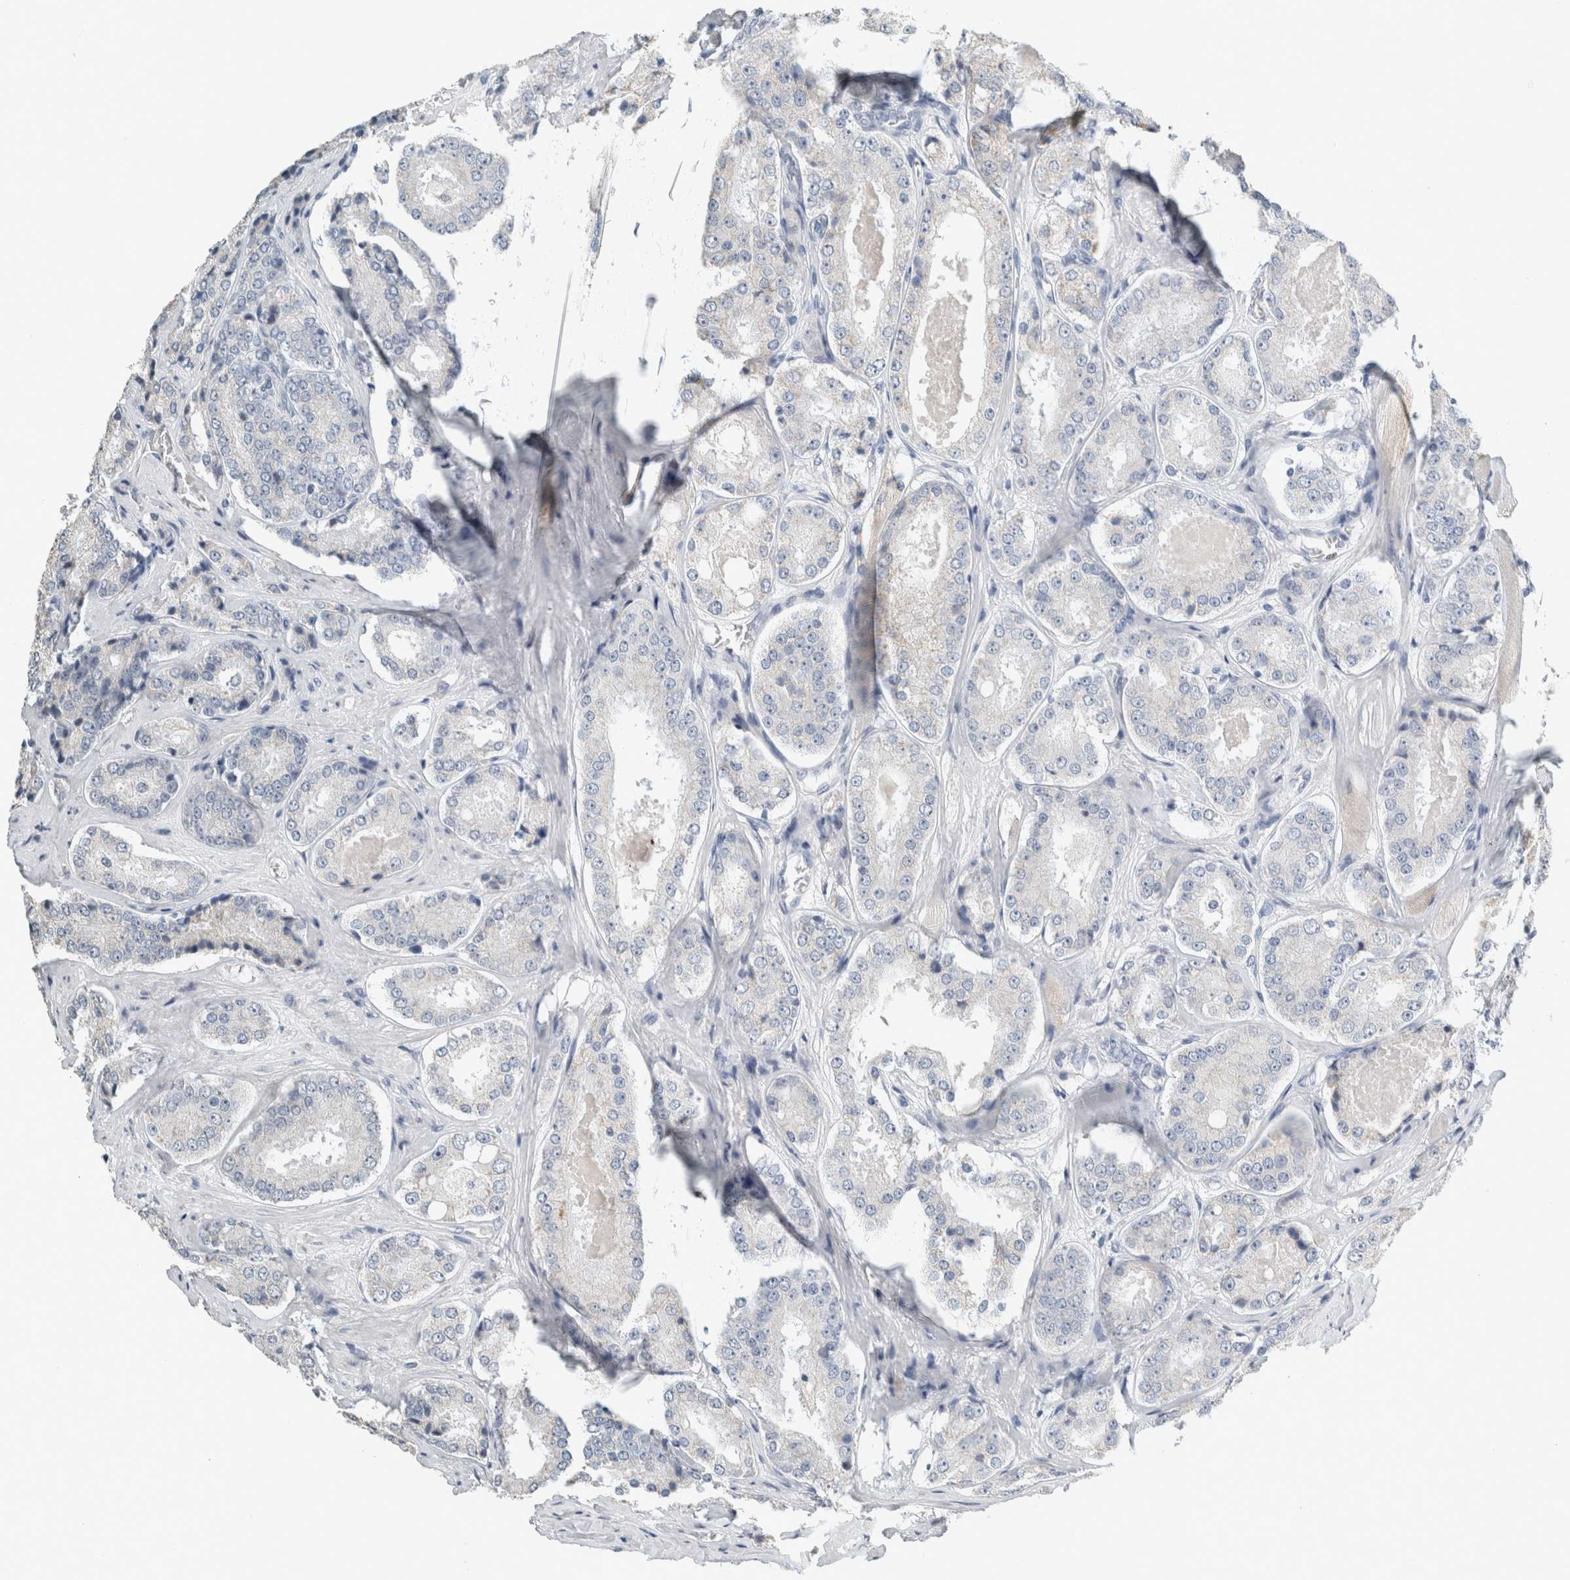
{"staining": {"intensity": "negative", "quantity": "none", "location": "none"}, "tissue": "prostate cancer", "cell_type": "Tumor cells", "image_type": "cancer", "snomed": [{"axis": "morphology", "description": "Adenocarcinoma, High grade"}, {"axis": "topography", "description": "Prostate"}], "caption": "DAB (3,3'-diaminobenzidine) immunohistochemical staining of human prostate cancer exhibits no significant positivity in tumor cells. (IHC, brightfield microscopy, high magnification).", "gene": "CRAT", "patient": {"sex": "male", "age": 65}}